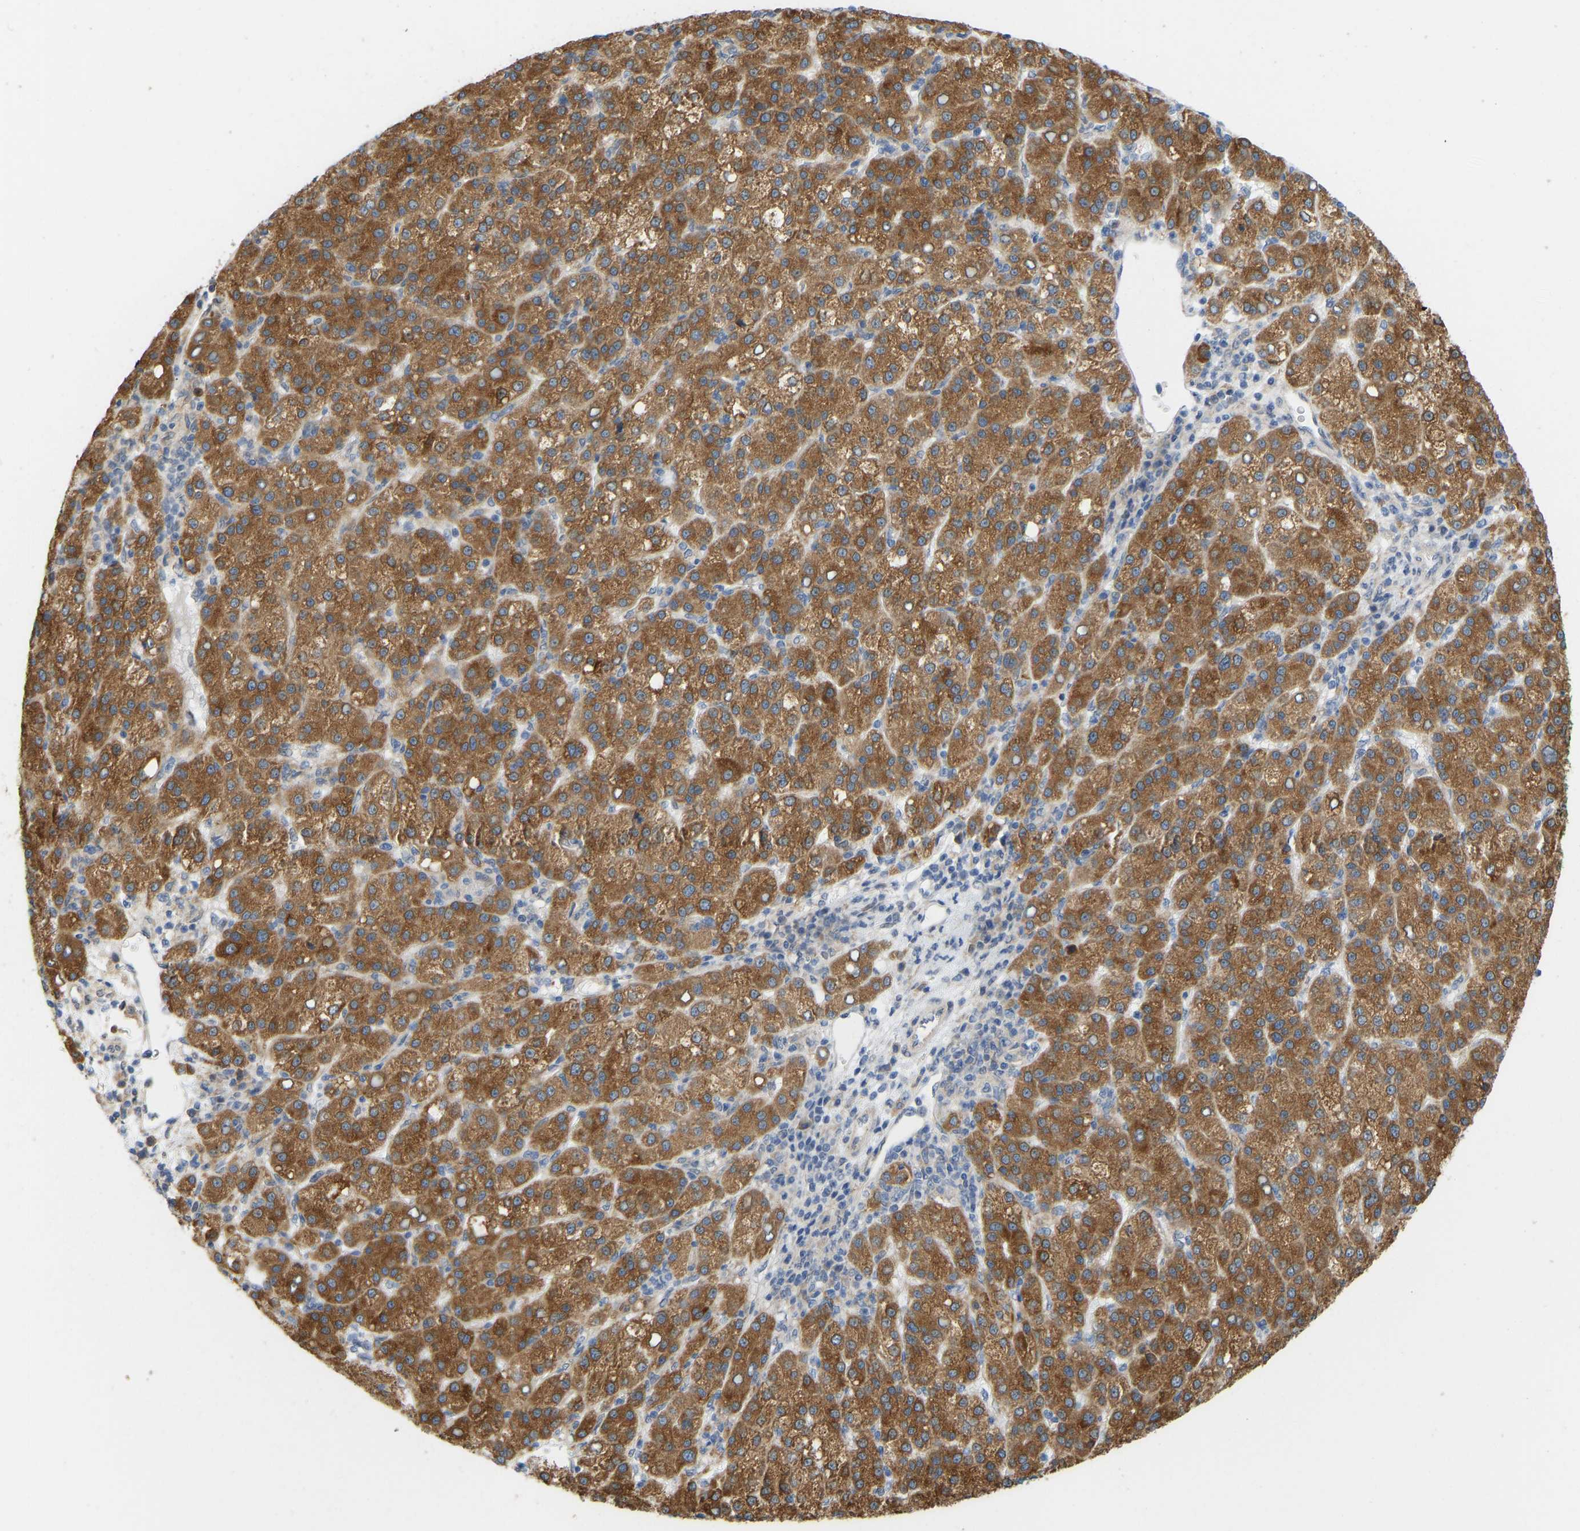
{"staining": {"intensity": "moderate", "quantity": ">75%", "location": "cytoplasmic/membranous"}, "tissue": "liver cancer", "cell_type": "Tumor cells", "image_type": "cancer", "snomed": [{"axis": "morphology", "description": "Carcinoma, Hepatocellular, NOS"}, {"axis": "topography", "description": "Liver"}], "caption": "A brown stain highlights moderate cytoplasmic/membranous positivity of a protein in human liver hepatocellular carcinoma tumor cells. (brown staining indicates protein expression, while blue staining denotes nuclei).", "gene": "BEND3", "patient": {"sex": "female", "age": 58}}